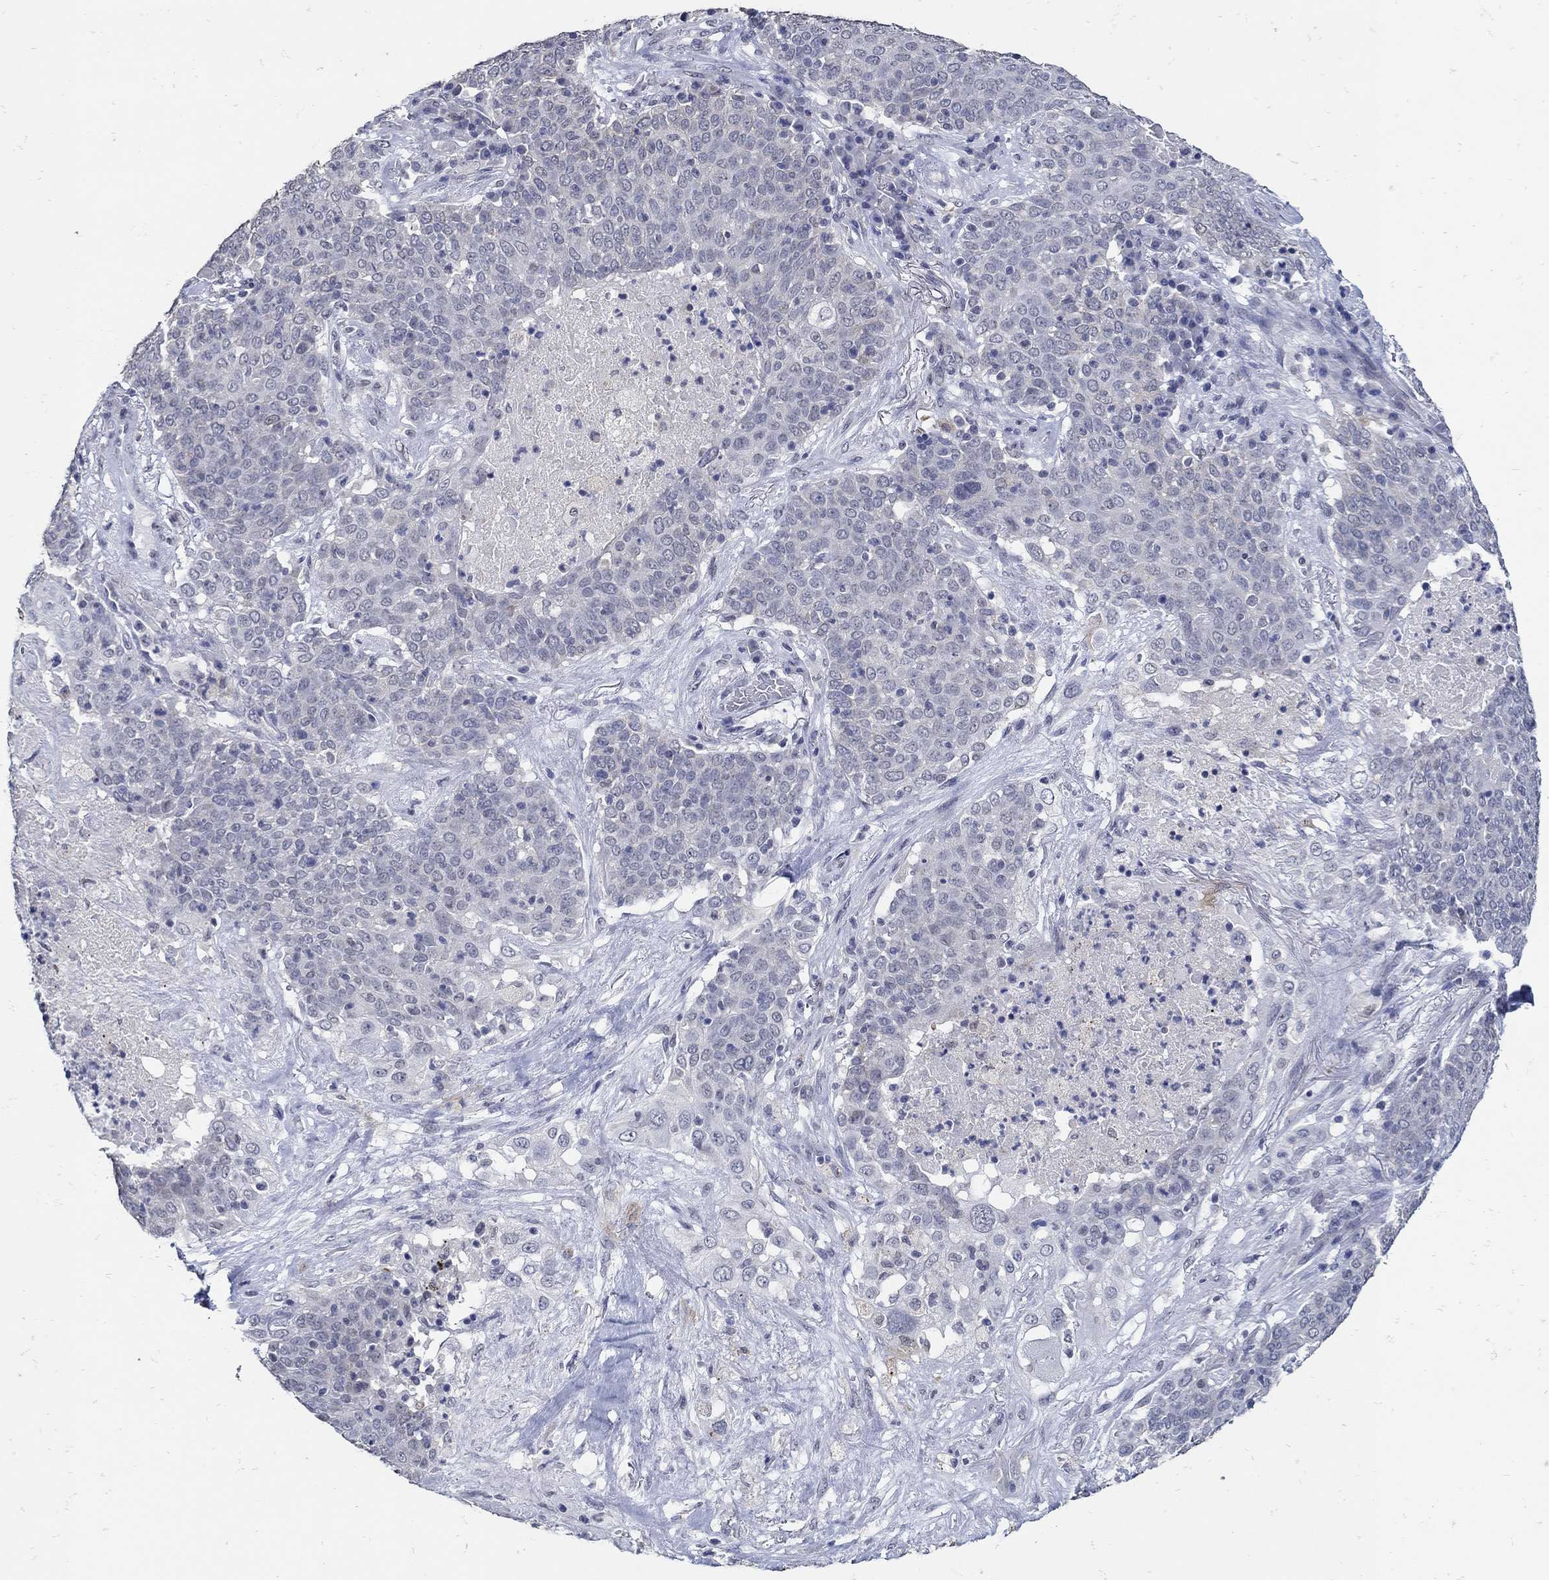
{"staining": {"intensity": "negative", "quantity": "none", "location": "none"}, "tissue": "lung cancer", "cell_type": "Tumor cells", "image_type": "cancer", "snomed": [{"axis": "morphology", "description": "Squamous cell carcinoma, NOS"}, {"axis": "topography", "description": "Lung"}], "caption": "Immunohistochemical staining of lung squamous cell carcinoma displays no significant staining in tumor cells.", "gene": "KCNN3", "patient": {"sex": "male", "age": 82}}